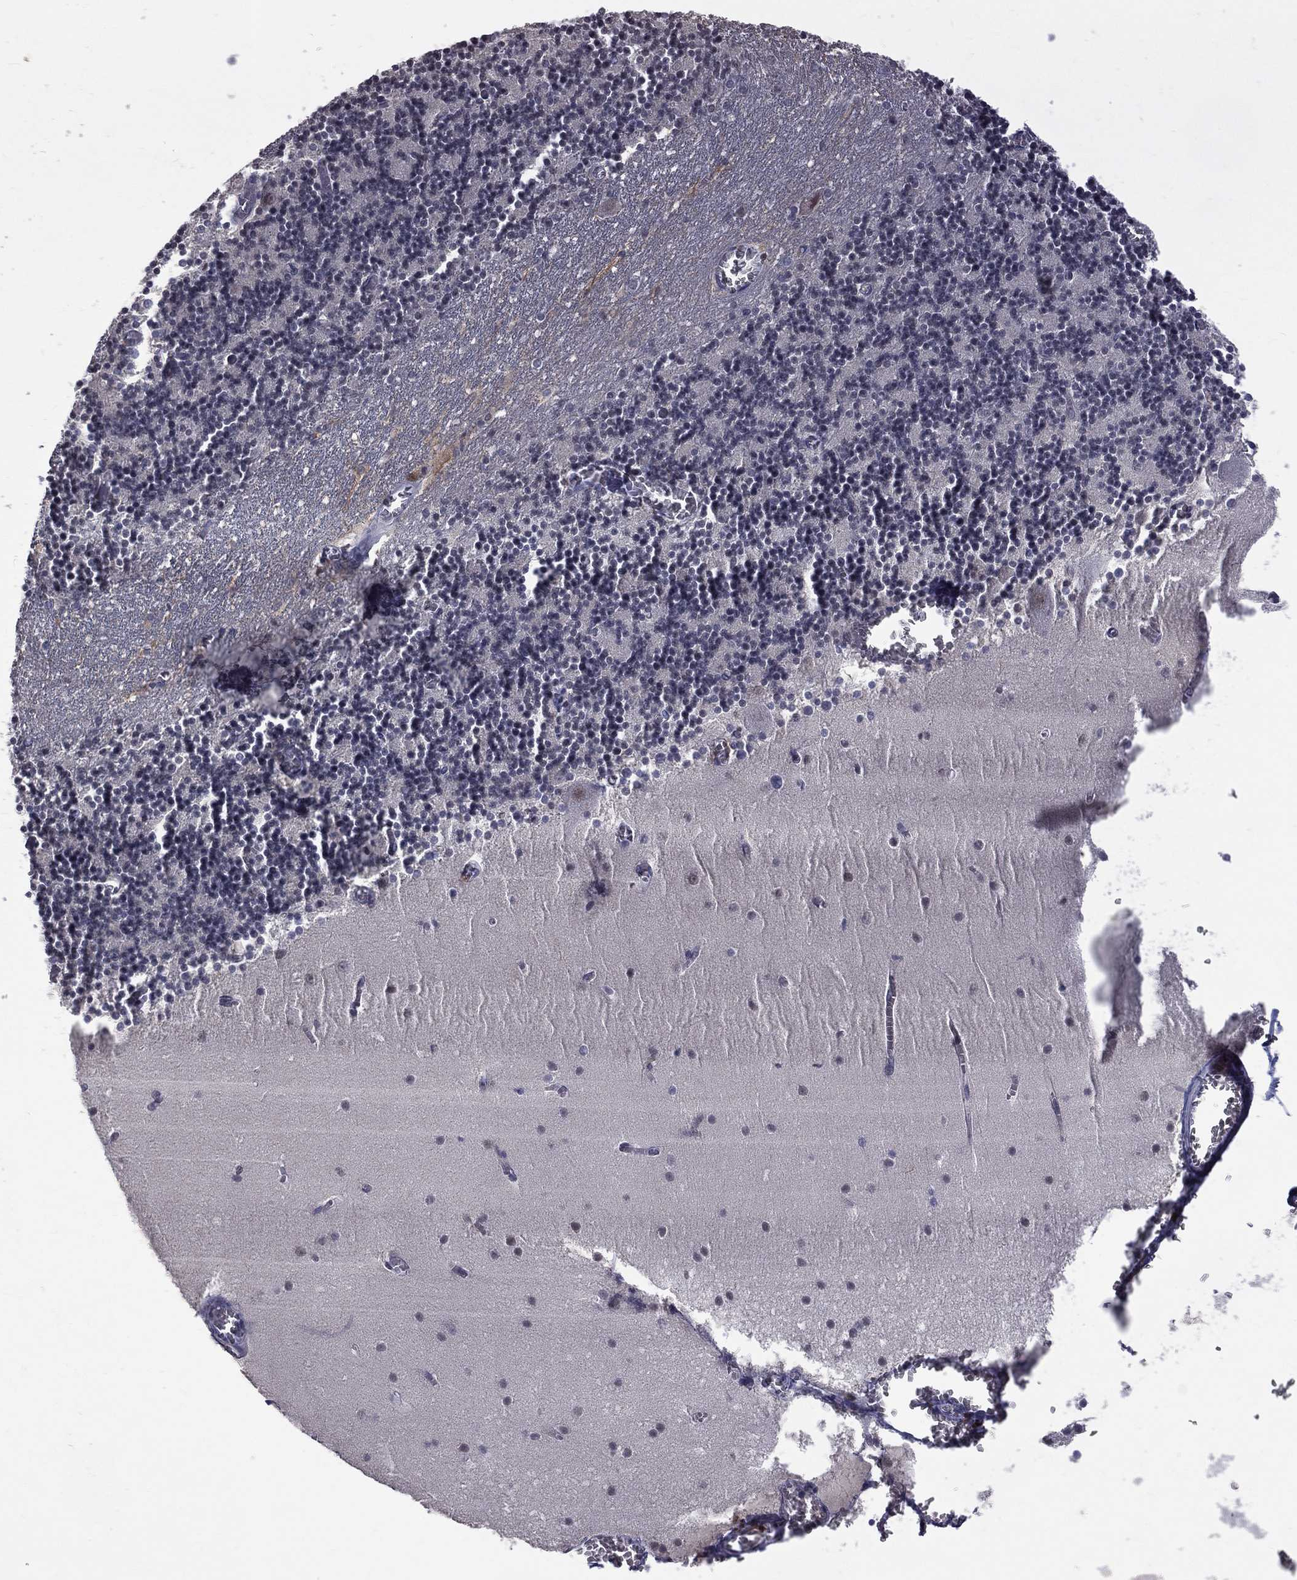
{"staining": {"intensity": "negative", "quantity": "none", "location": "none"}, "tissue": "cerebellum", "cell_type": "Cells in granular layer", "image_type": "normal", "snomed": [{"axis": "morphology", "description": "Normal tissue, NOS"}, {"axis": "topography", "description": "Cerebellum"}], "caption": "Immunohistochemistry (IHC) histopathology image of benign cerebellum stained for a protein (brown), which shows no staining in cells in granular layer.", "gene": "DSG4", "patient": {"sex": "female", "age": 28}}